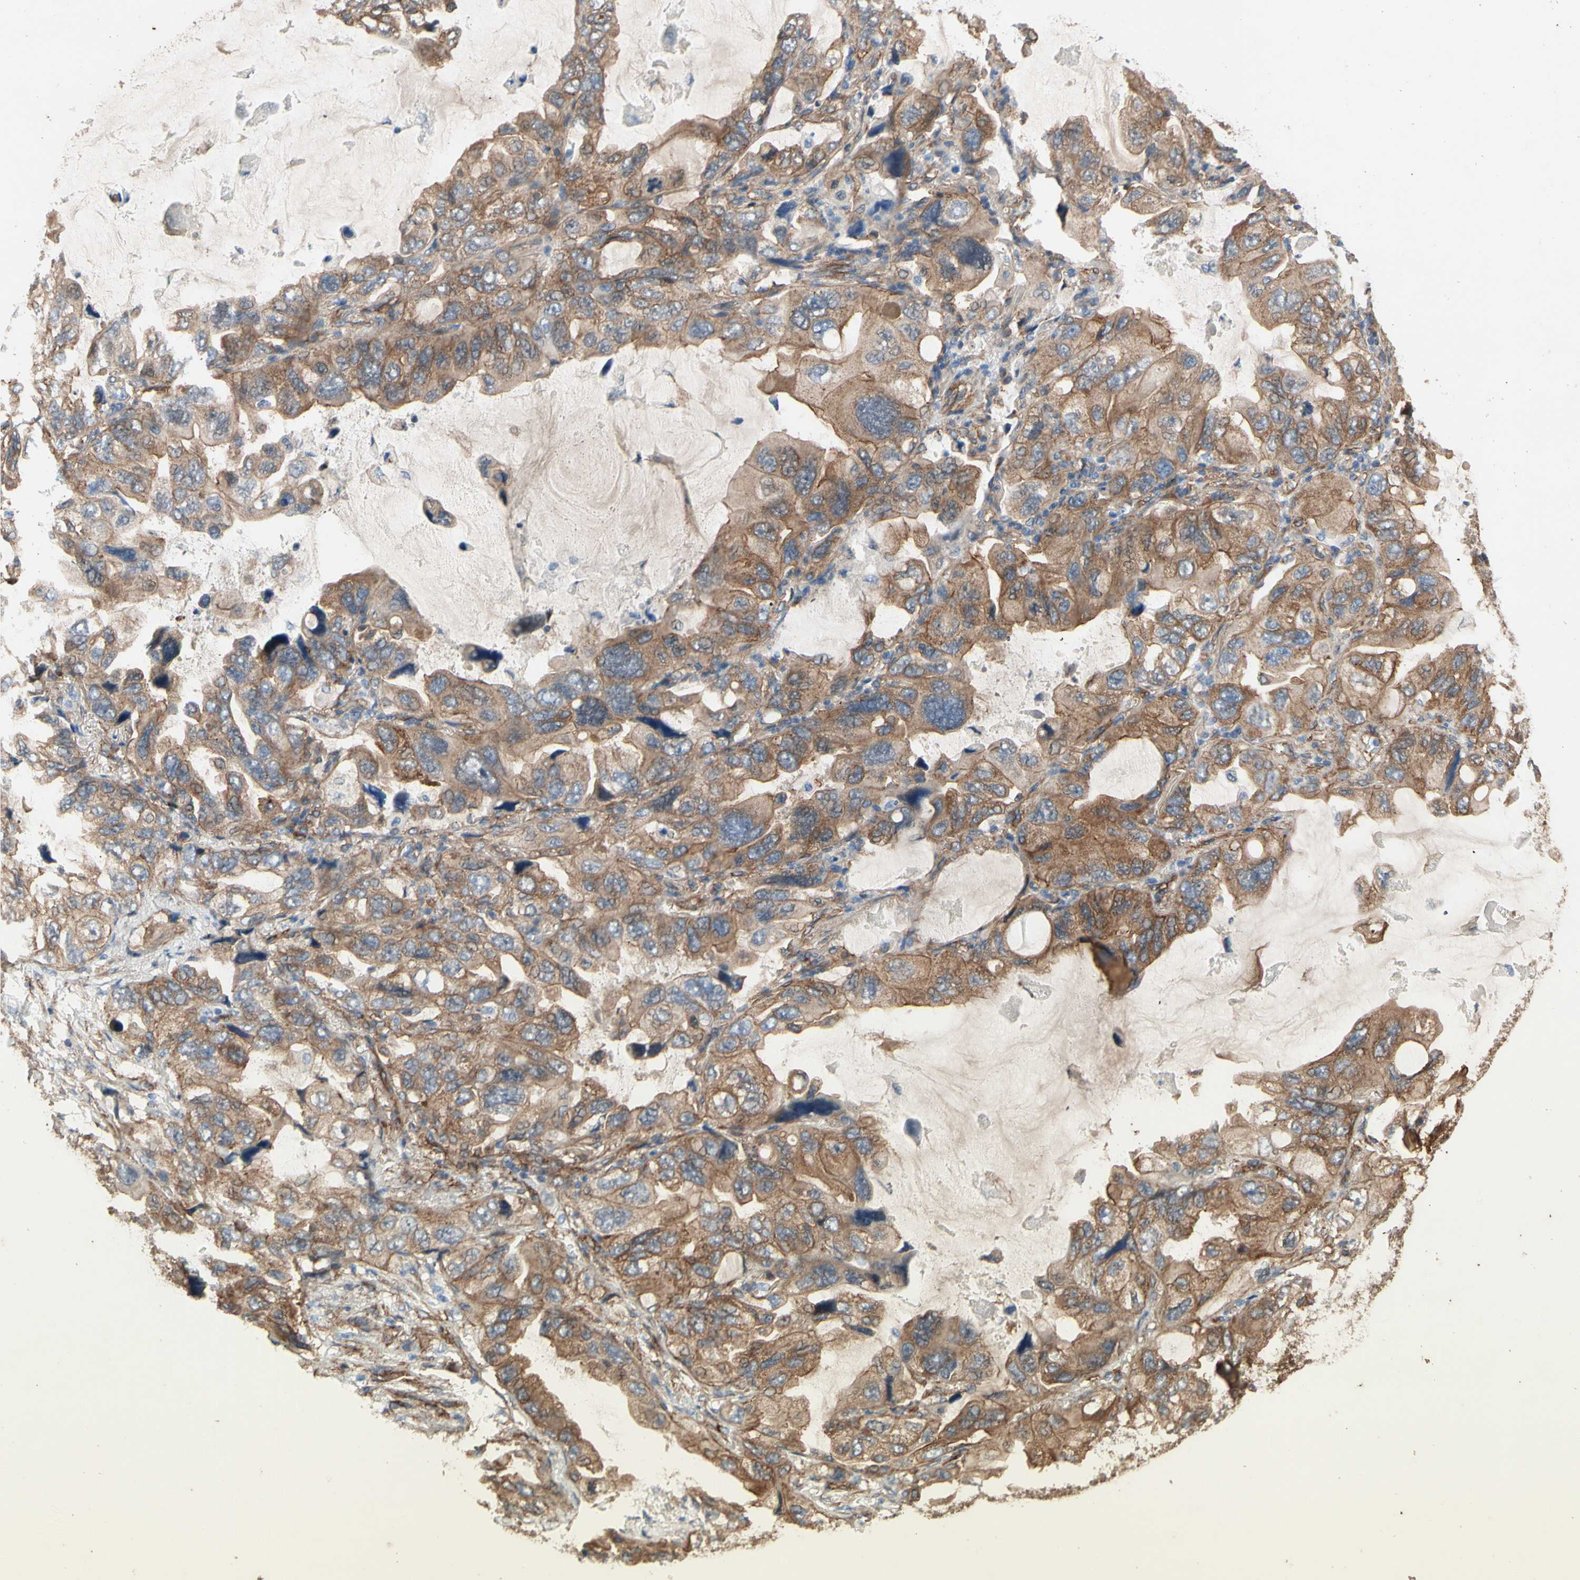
{"staining": {"intensity": "moderate", "quantity": ">75%", "location": "cytoplasmic/membranous"}, "tissue": "lung cancer", "cell_type": "Tumor cells", "image_type": "cancer", "snomed": [{"axis": "morphology", "description": "Squamous cell carcinoma, NOS"}, {"axis": "topography", "description": "Lung"}], "caption": "This histopathology image reveals immunohistochemistry (IHC) staining of human lung cancer (squamous cell carcinoma), with medium moderate cytoplasmic/membranous expression in approximately >75% of tumor cells.", "gene": "CTTNBP2", "patient": {"sex": "female", "age": 73}}